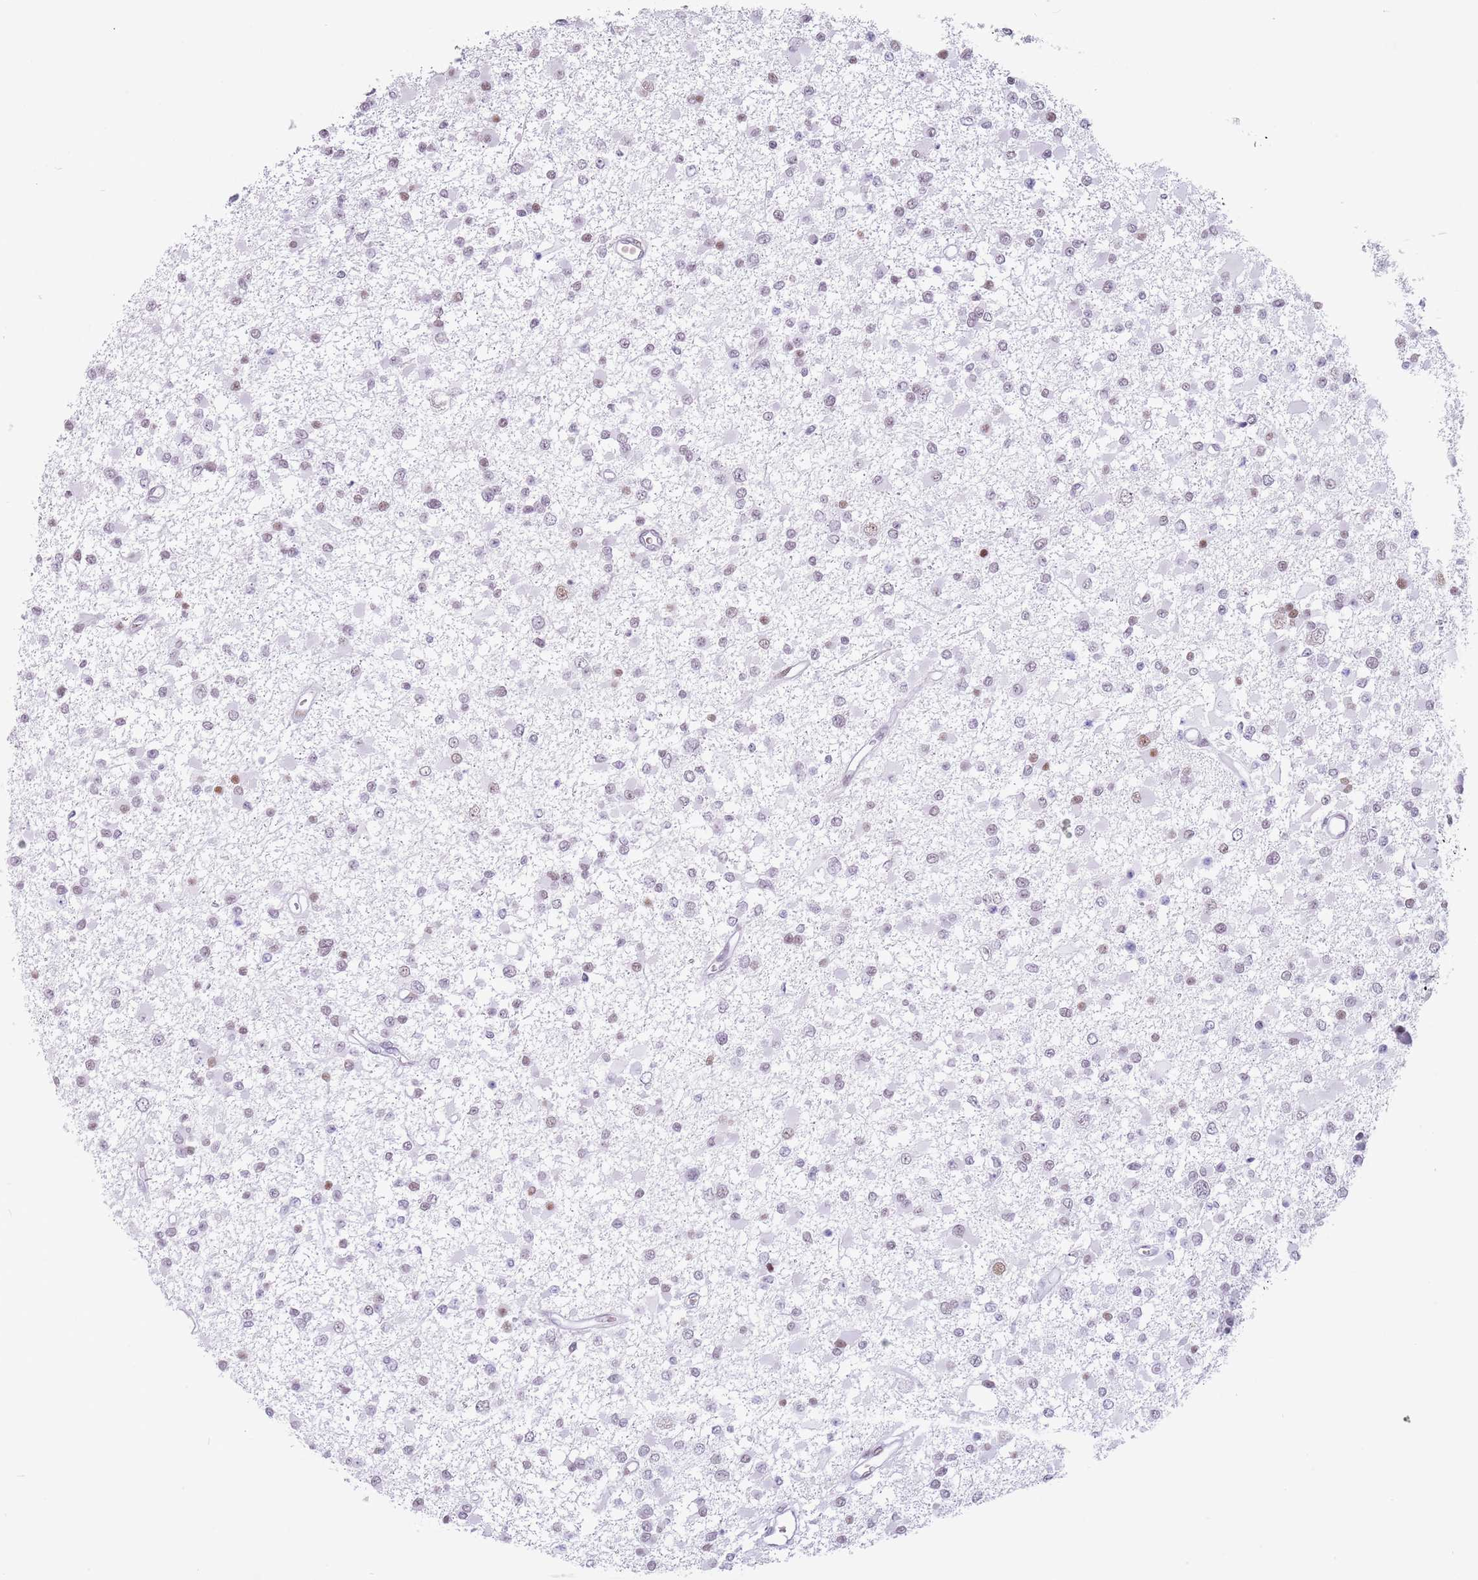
{"staining": {"intensity": "moderate", "quantity": "<25%", "location": "nuclear"}, "tissue": "glioma", "cell_type": "Tumor cells", "image_type": "cancer", "snomed": [{"axis": "morphology", "description": "Glioma, malignant, Low grade"}, {"axis": "topography", "description": "Brain"}], "caption": "About <25% of tumor cells in malignant glioma (low-grade) display moderate nuclear protein positivity as visualized by brown immunohistochemical staining.", "gene": "FAM104B", "patient": {"sex": "female", "age": 22}}